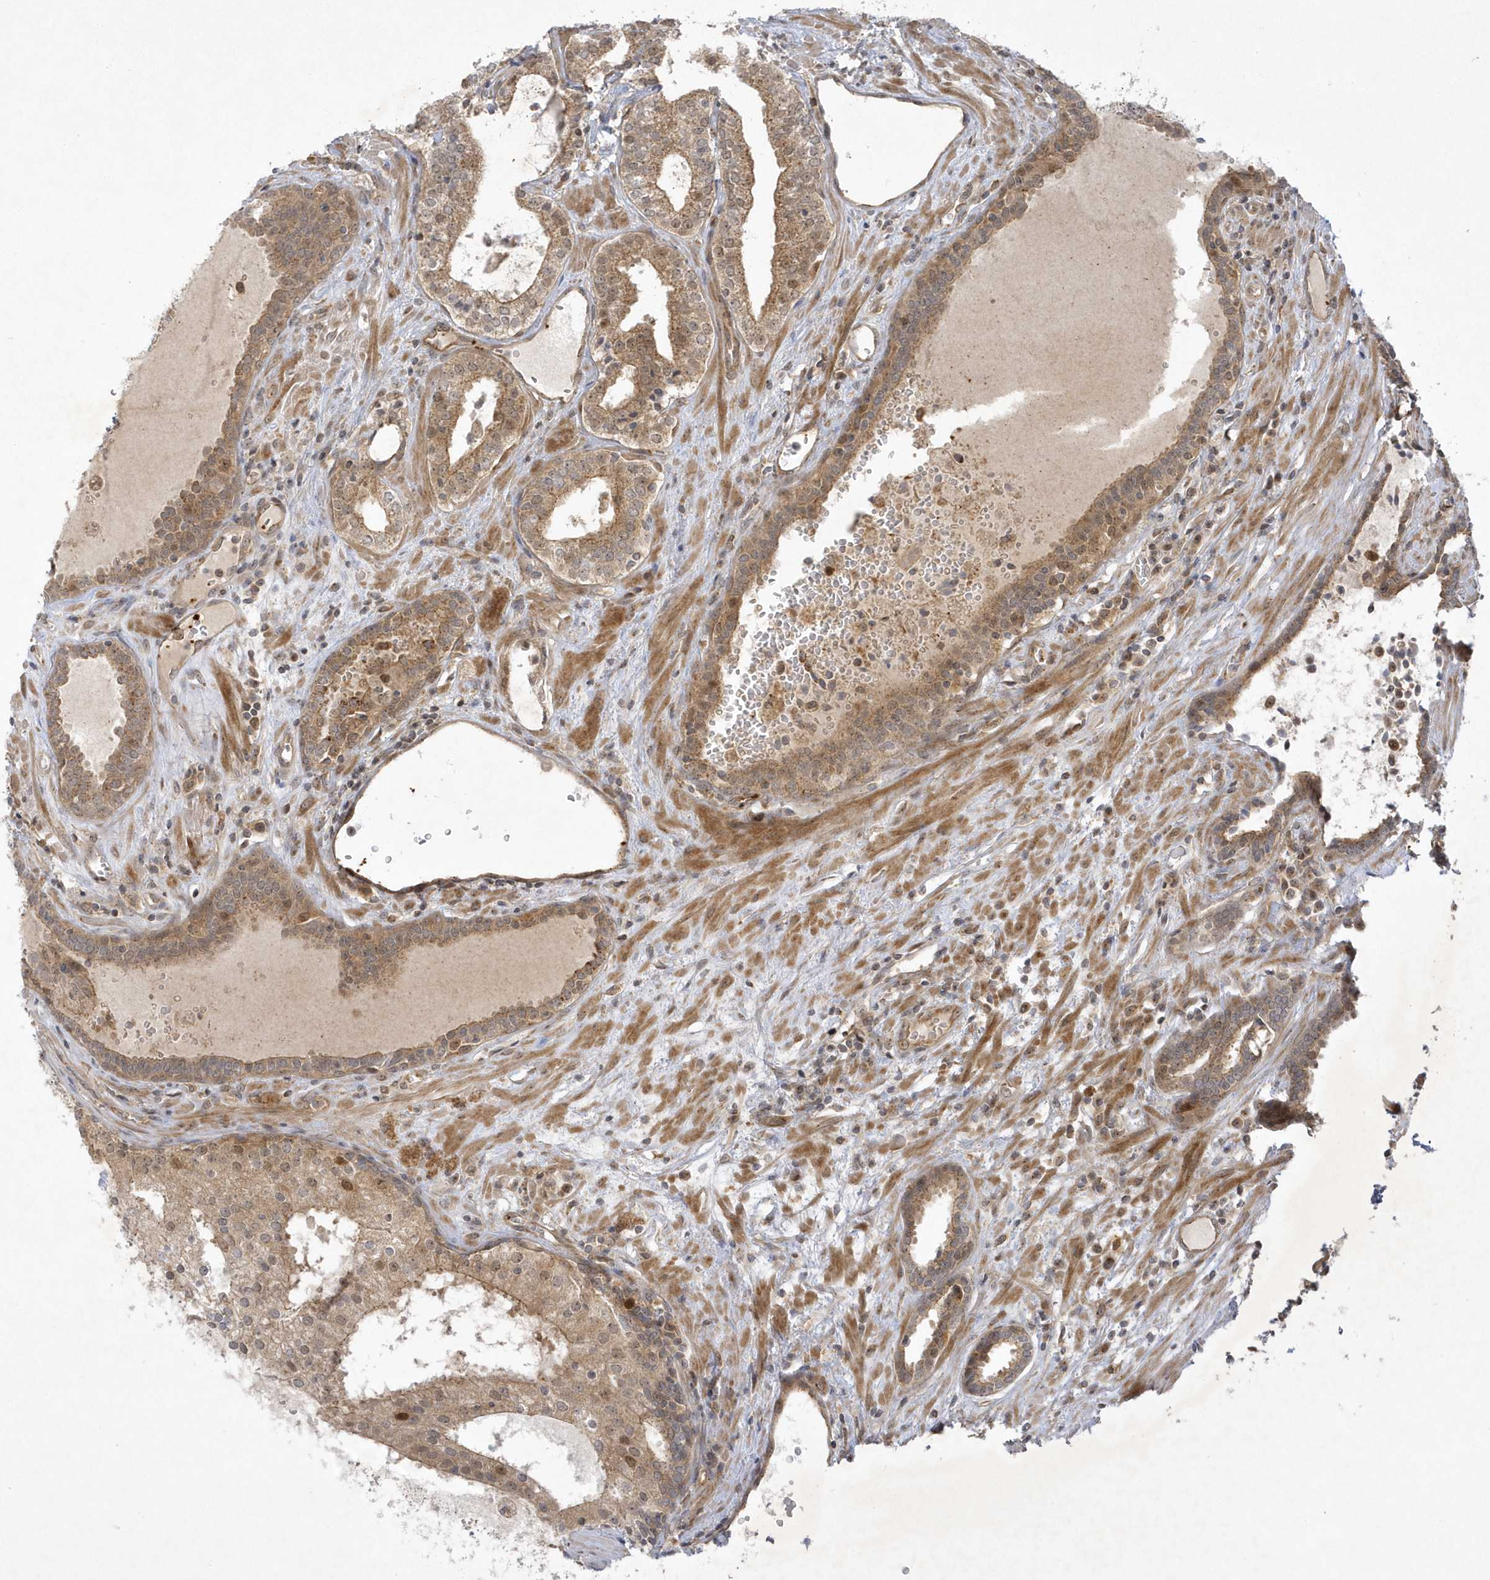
{"staining": {"intensity": "moderate", "quantity": "25%-75%", "location": "cytoplasmic/membranous,nuclear"}, "tissue": "prostate cancer", "cell_type": "Tumor cells", "image_type": "cancer", "snomed": [{"axis": "morphology", "description": "Adenocarcinoma, High grade"}, {"axis": "topography", "description": "Prostate"}], "caption": "Immunohistochemistry micrograph of neoplastic tissue: adenocarcinoma (high-grade) (prostate) stained using IHC shows medium levels of moderate protein expression localized specifically in the cytoplasmic/membranous and nuclear of tumor cells, appearing as a cytoplasmic/membranous and nuclear brown color.", "gene": "NAF1", "patient": {"sex": "male", "age": 68}}